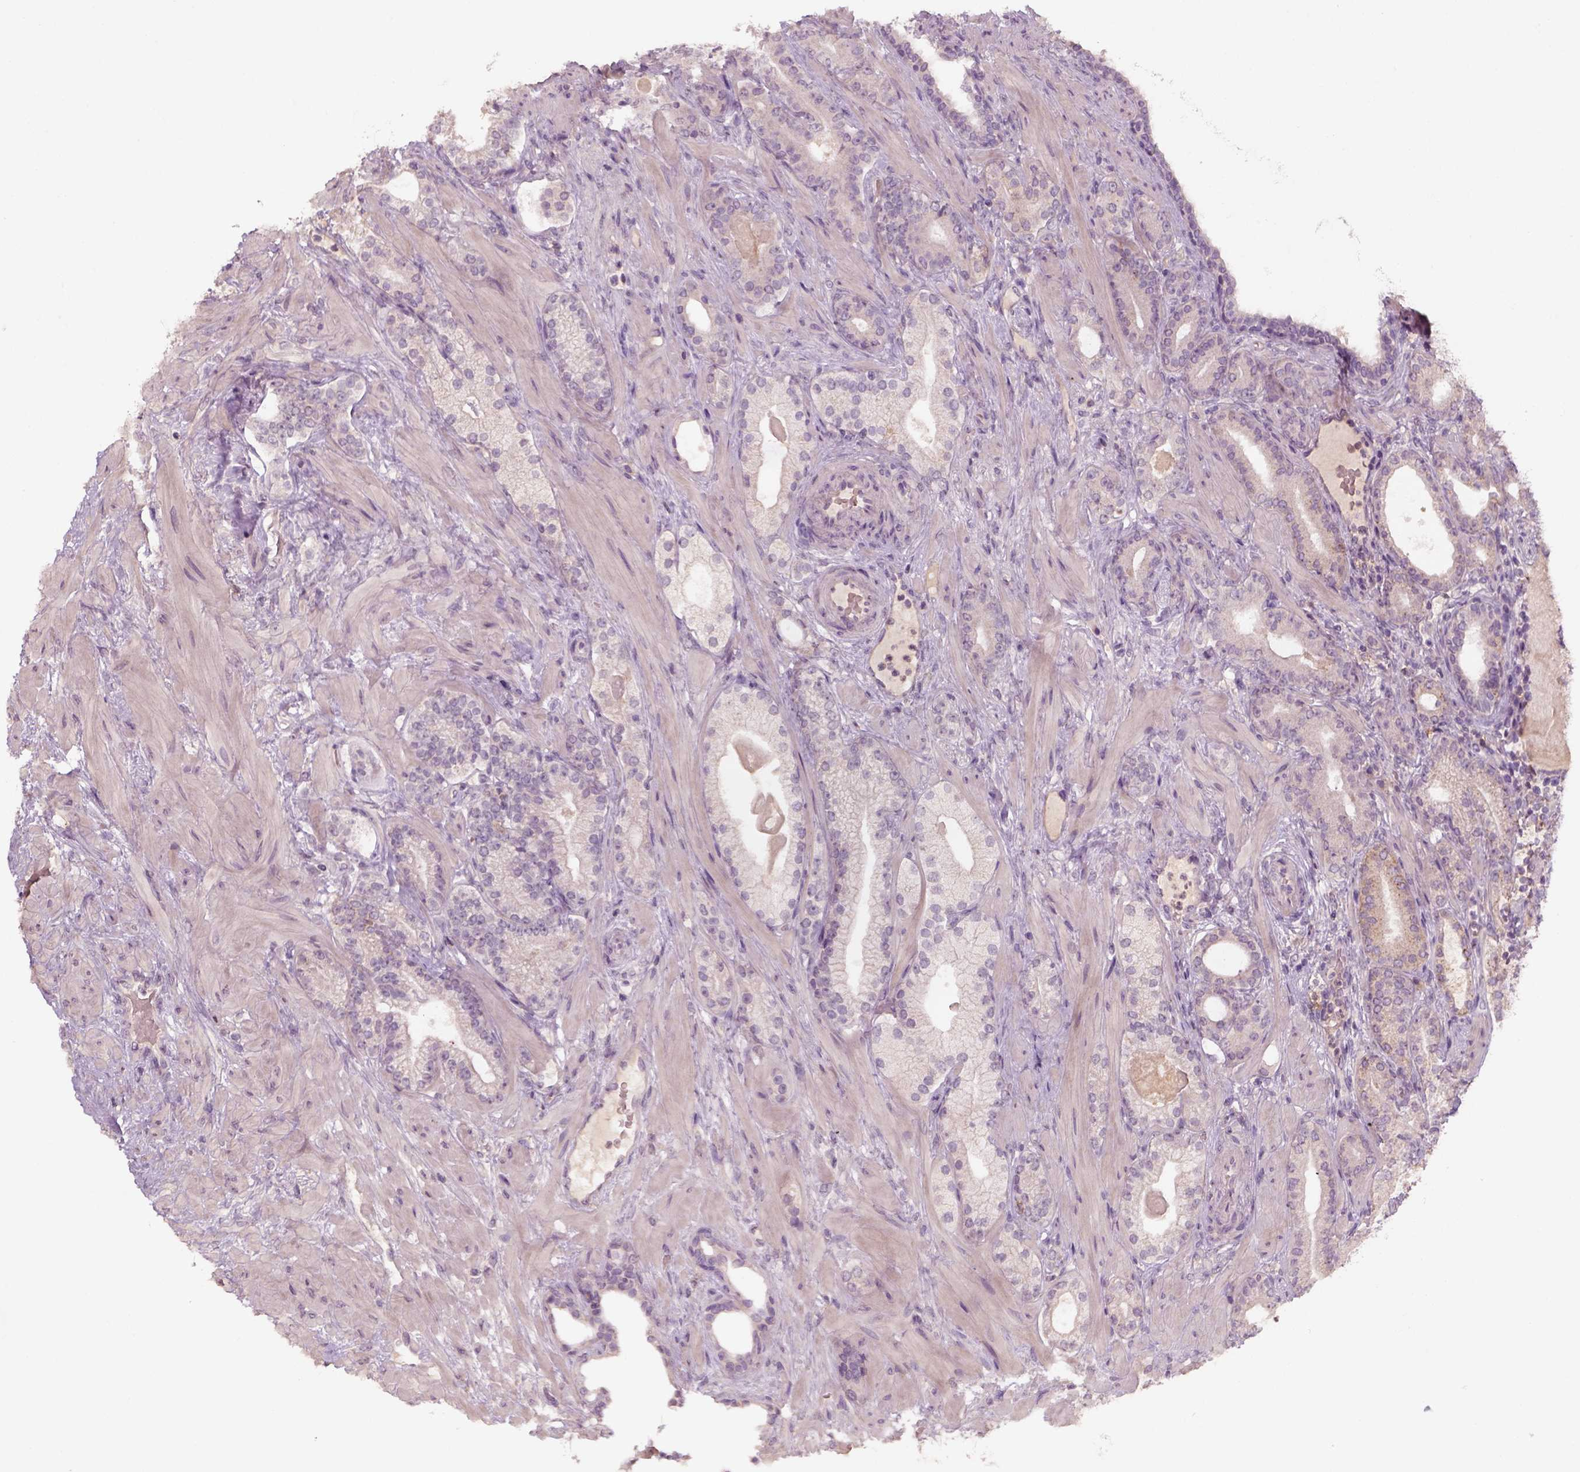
{"staining": {"intensity": "negative", "quantity": "none", "location": "none"}, "tissue": "prostate cancer", "cell_type": "Tumor cells", "image_type": "cancer", "snomed": [{"axis": "morphology", "description": "Adenocarcinoma, Low grade"}, {"axis": "topography", "description": "Prostate"}], "caption": "The photomicrograph reveals no staining of tumor cells in prostate cancer (low-grade adenocarcinoma).", "gene": "AQP9", "patient": {"sex": "male", "age": 57}}